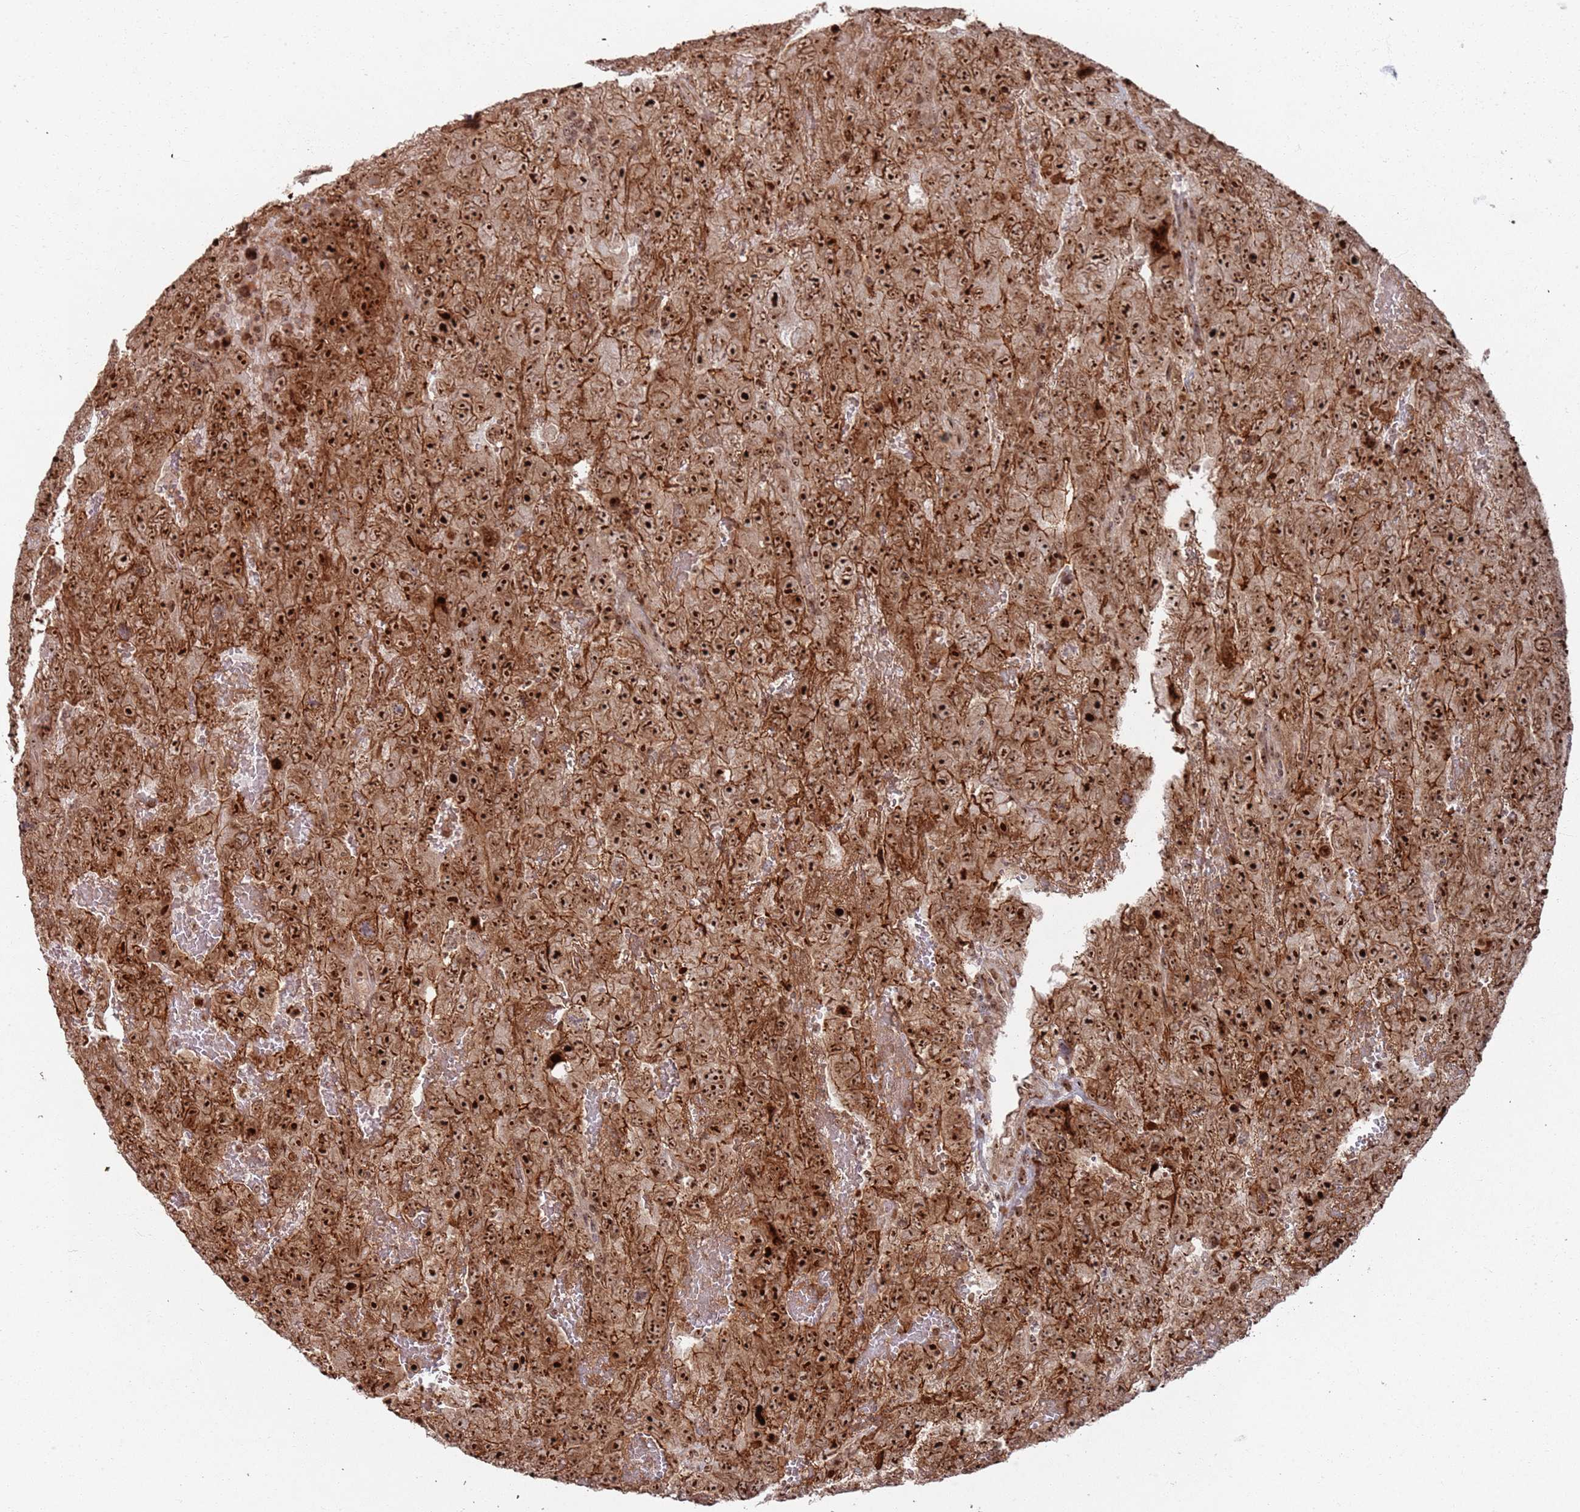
{"staining": {"intensity": "strong", "quantity": ">75%", "location": "cytoplasmic/membranous,nuclear"}, "tissue": "testis cancer", "cell_type": "Tumor cells", "image_type": "cancer", "snomed": [{"axis": "morphology", "description": "Carcinoma, Embryonal, NOS"}, {"axis": "topography", "description": "Testis"}], "caption": "Embryonal carcinoma (testis) stained for a protein exhibits strong cytoplasmic/membranous and nuclear positivity in tumor cells.", "gene": "UTP11", "patient": {"sex": "male", "age": 45}}